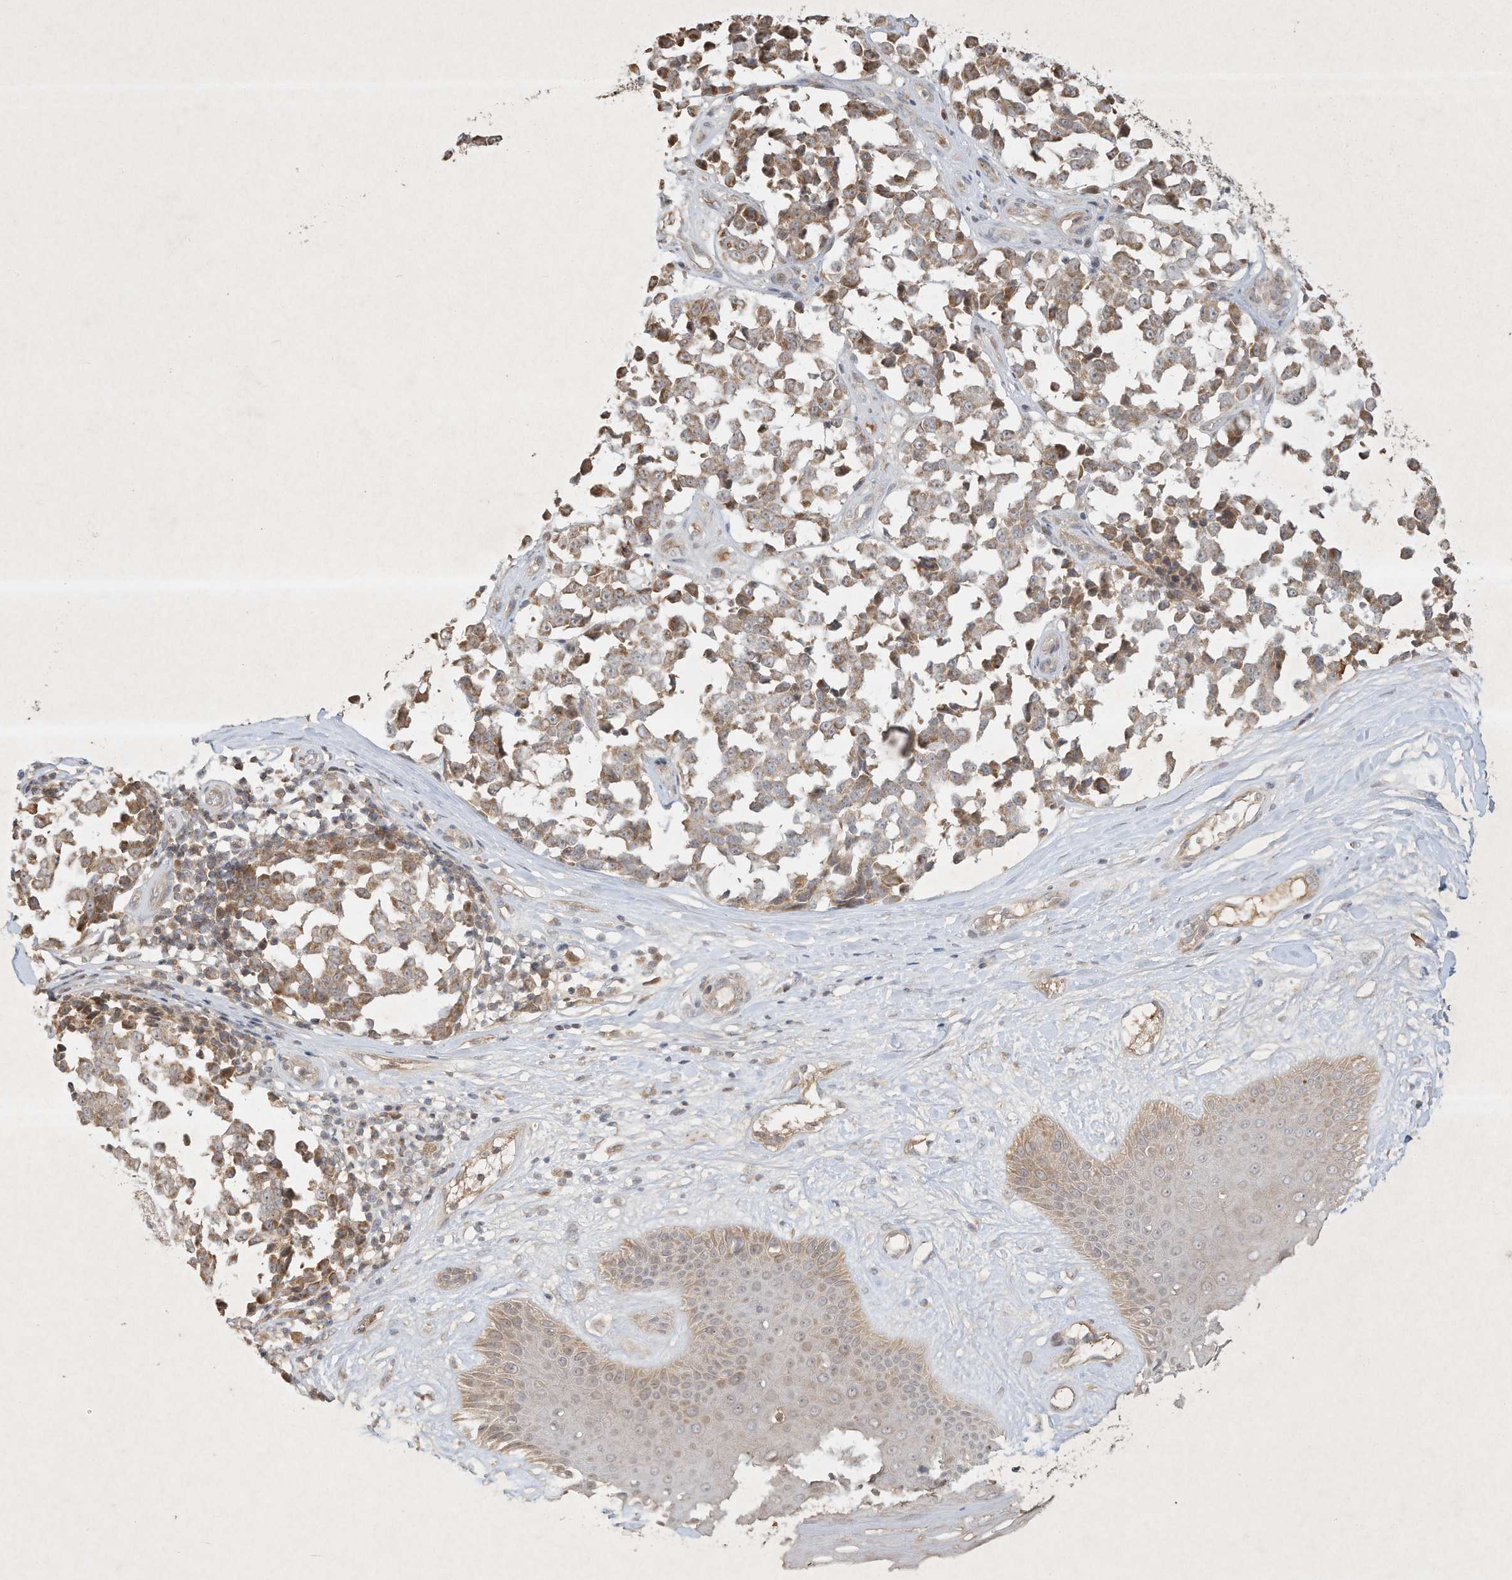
{"staining": {"intensity": "moderate", "quantity": ">75%", "location": "cytoplasmic/membranous"}, "tissue": "melanoma", "cell_type": "Tumor cells", "image_type": "cancer", "snomed": [{"axis": "morphology", "description": "Malignant melanoma, NOS"}, {"axis": "topography", "description": "Skin"}], "caption": "This is an image of immunohistochemistry (IHC) staining of malignant melanoma, which shows moderate expression in the cytoplasmic/membranous of tumor cells.", "gene": "BTRC", "patient": {"sex": "female", "age": 64}}